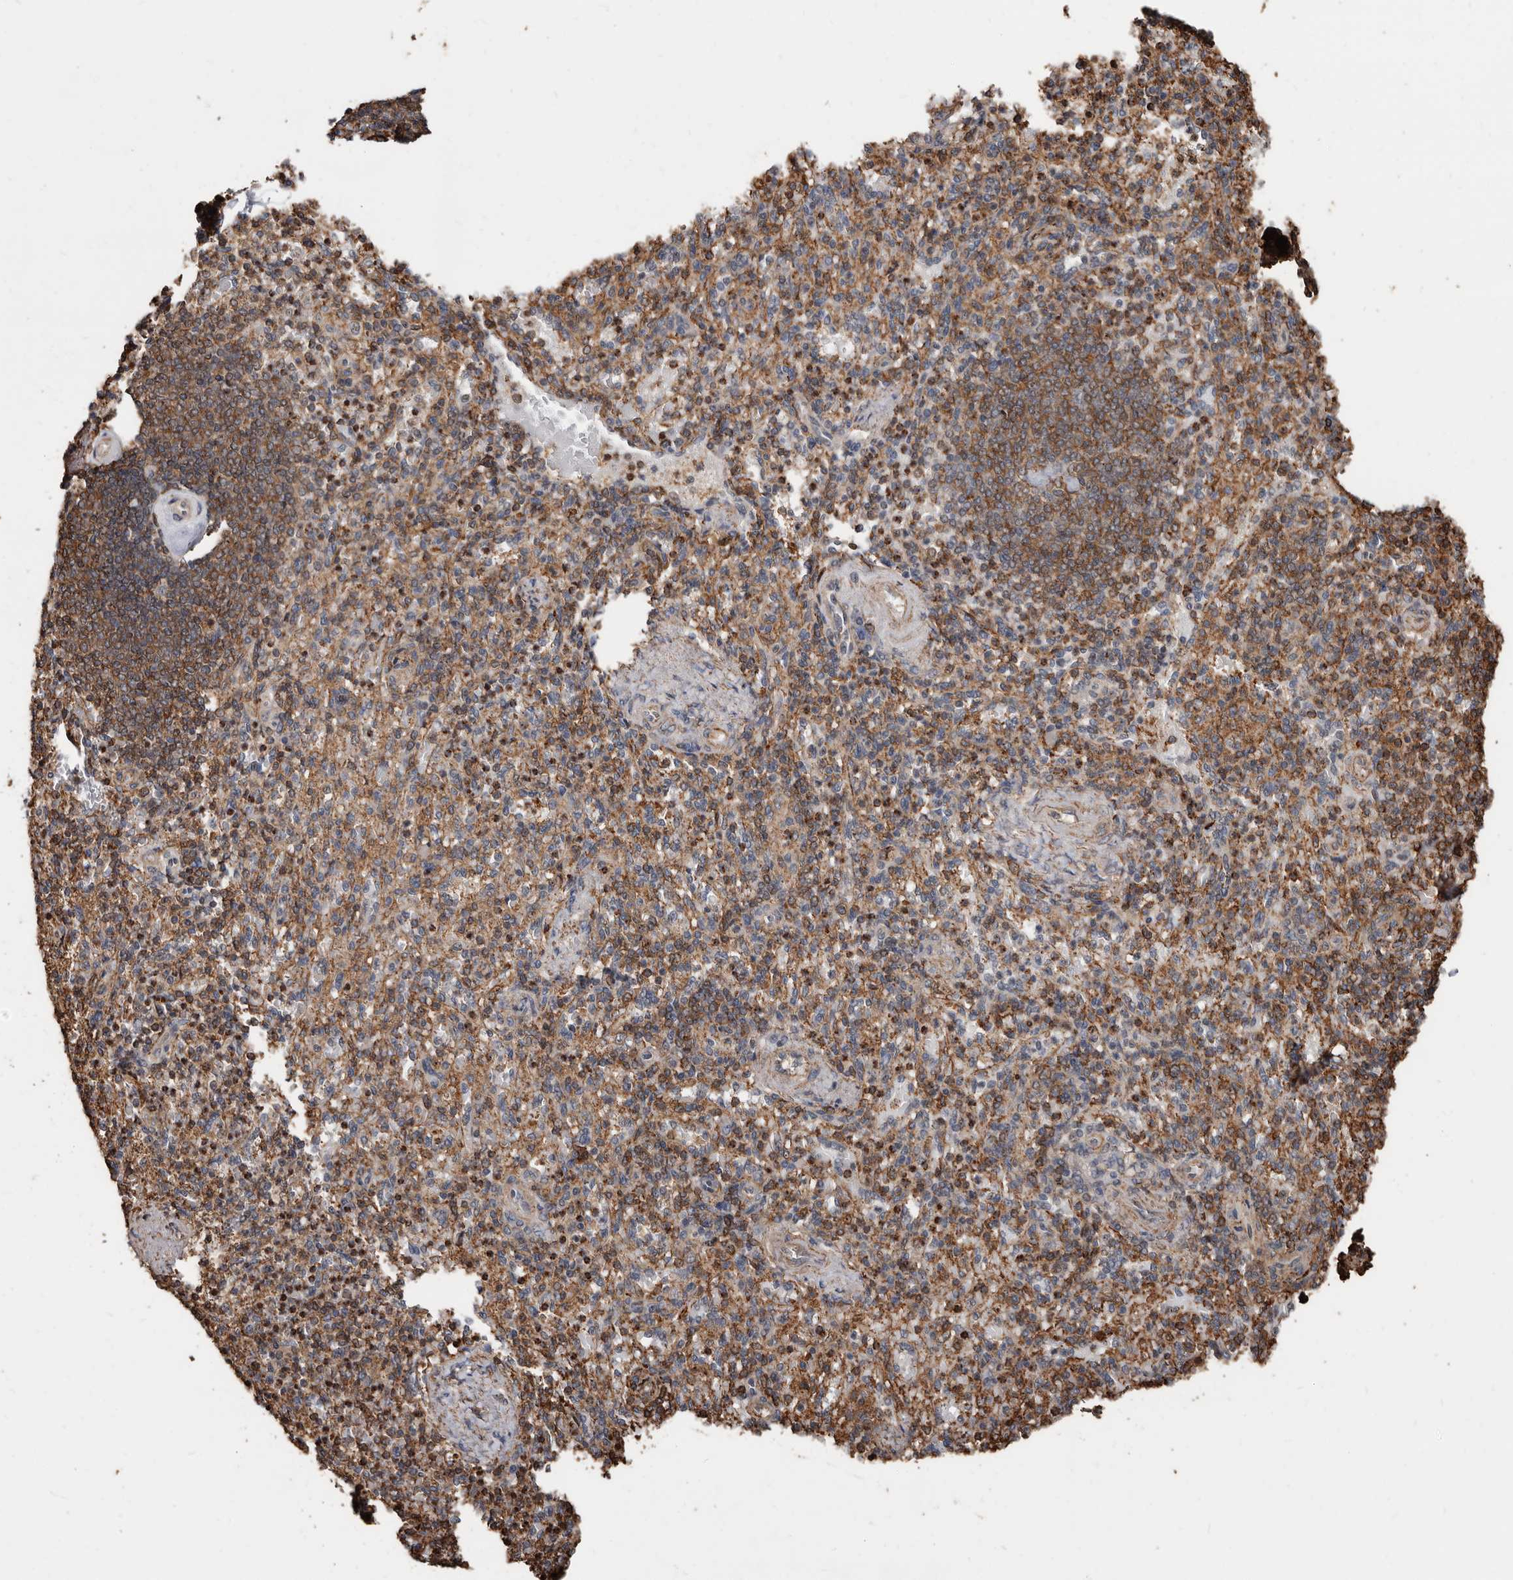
{"staining": {"intensity": "moderate", "quantity": ">75%", "location": "cytoplasmic/membranous"}, "tissue": "spleen", "cell_type": "Cells in red pulp", "image_type": "normal", "snomed": [{"axis": "morphology", "description": "Normal tissue, NOS"}, {"axis": "topography", "description": "Spleen"}], "caption": "High-power microscopy captured an immunohistochemistry histopathology image of unremarkable spleen, revealing moderate cytoplasmic/membranous staining in about >75% of cells in red pulp.", "gene": "GSK3A", "patient": {"sex": "female", "age": 74}}